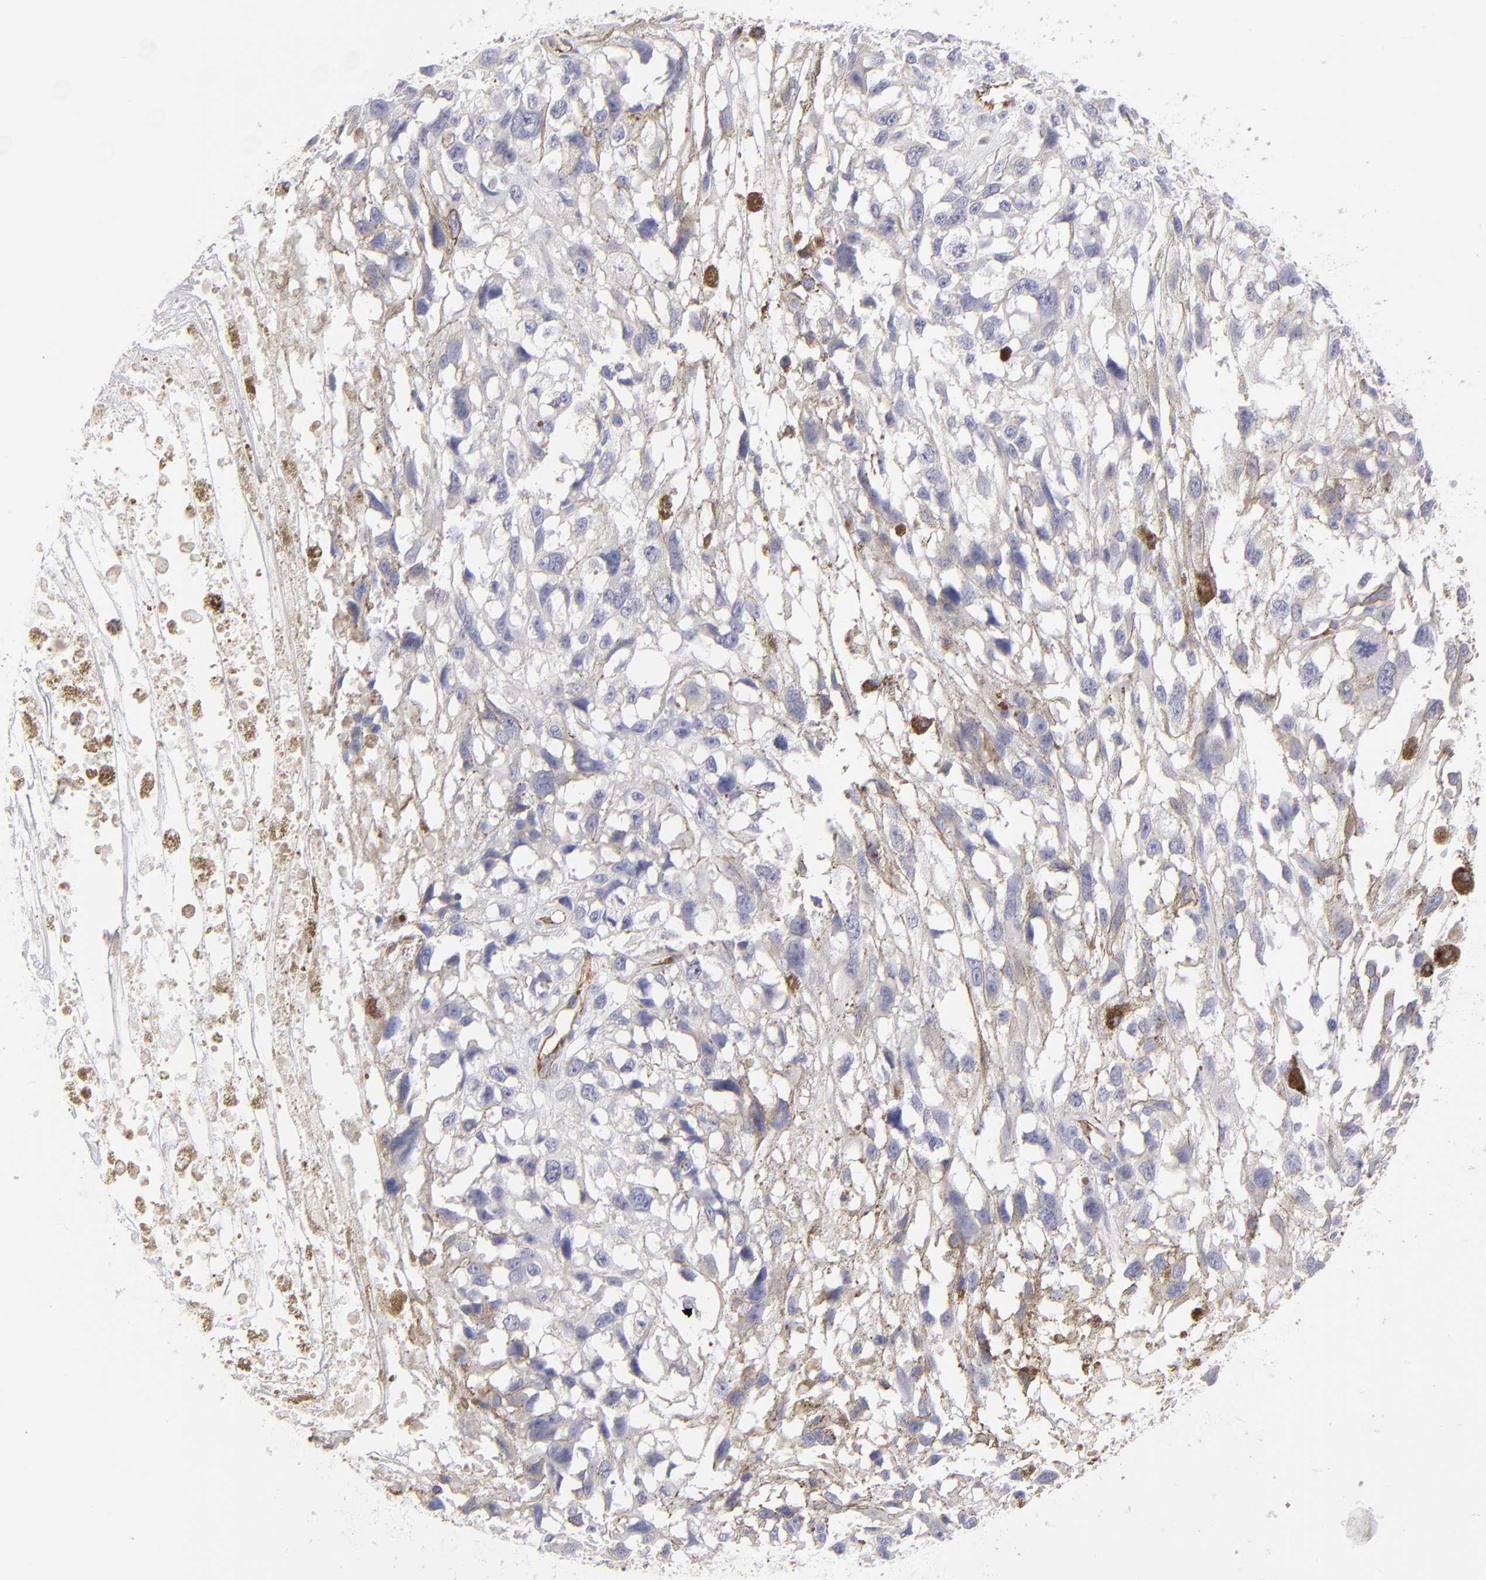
{"staining": {"intensity": "negative", "quantity": "none", "location": "none"}, "tissue": "melanoma", "cell_type": "Tumor cells", "image_type": "cancer", "snomed": [{"axis": "morphology", "description": "Malignant melanoma, Metastatic site"}, {"axis": "topography", "description": "Lymph node"}], "caption": "Immunohistochemistry (IHC) histopathology image of human malignant melanoma (metastatic site) stained for a protein (brown), which exhibits no positivity in tumor cells.", "gene": "PLVAP", "patient": {"sex": "male", "age": 59}}